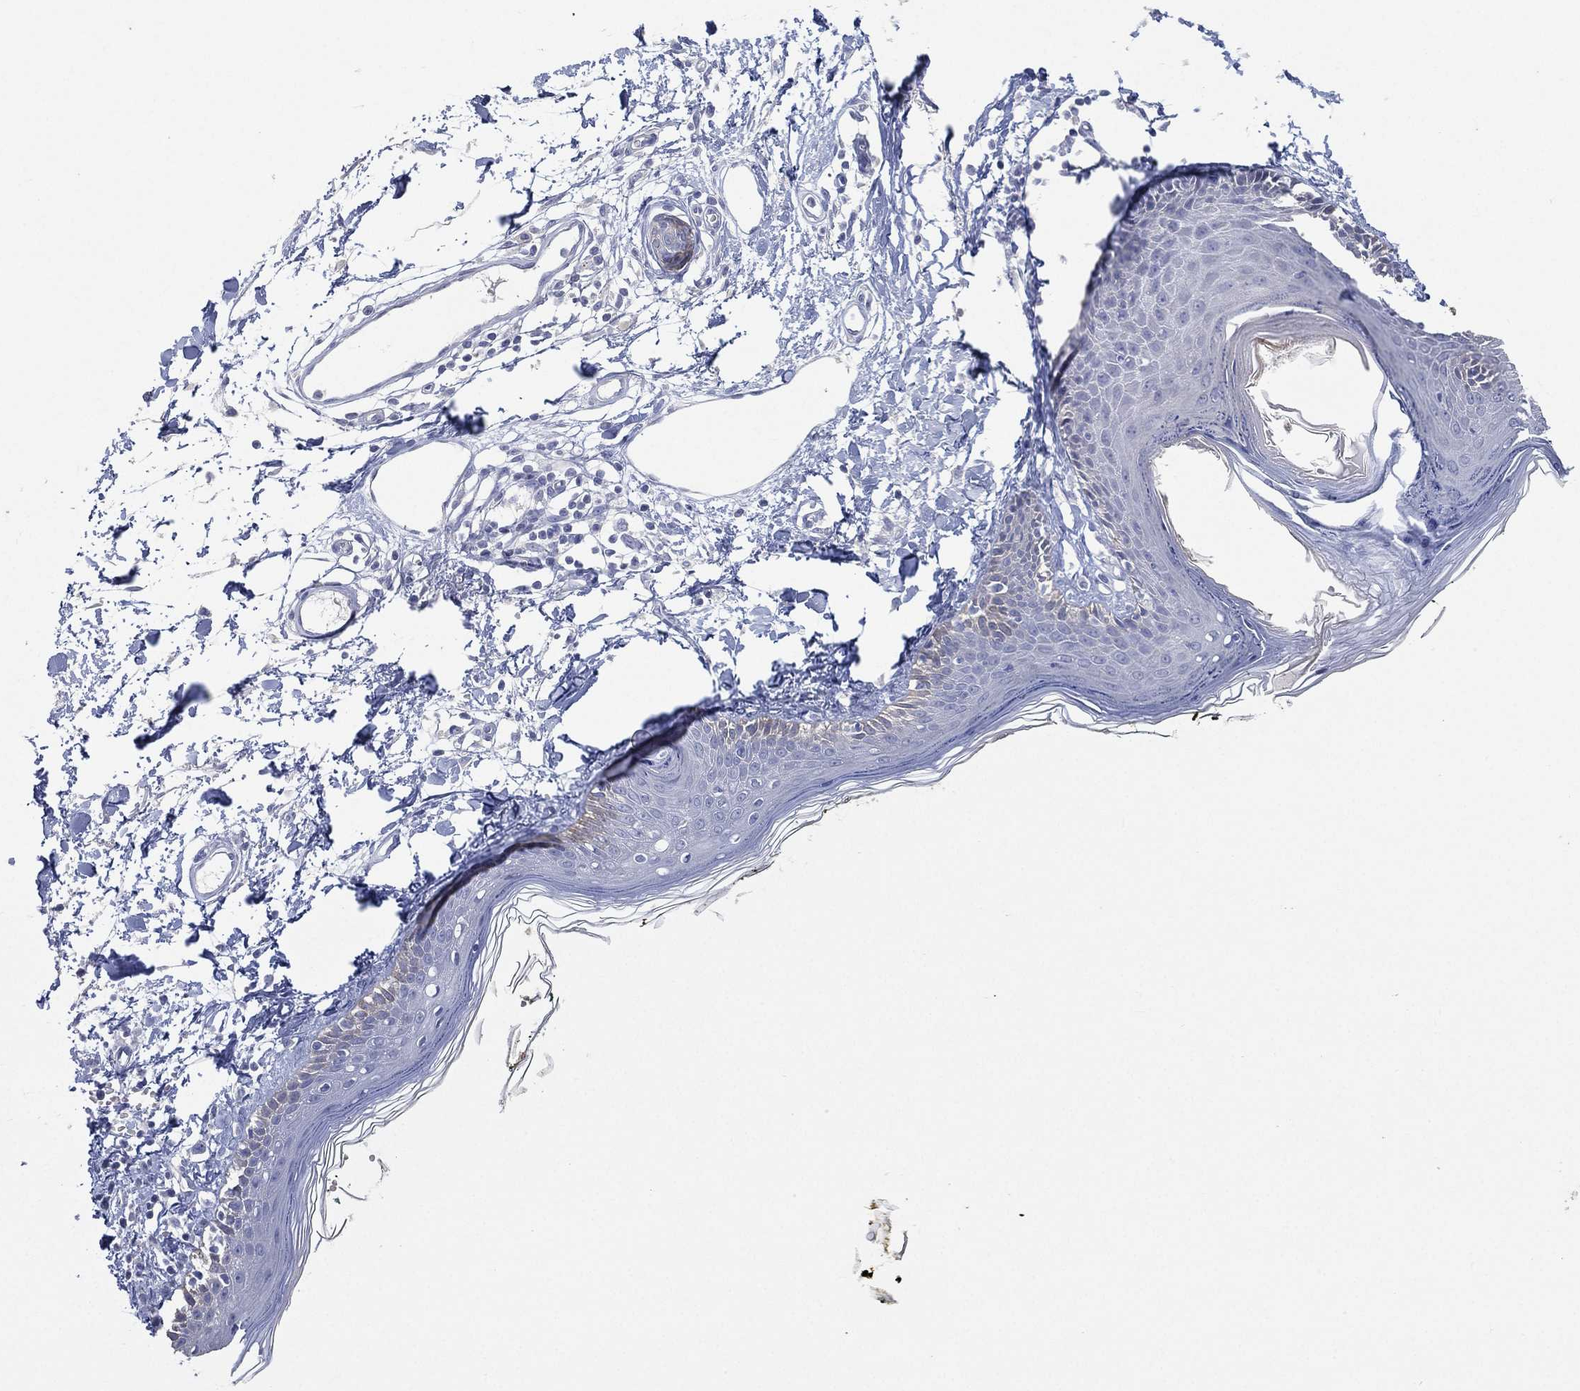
{"staining": {"intensity": "negative", "quantity": "none", "location": "none"}, "tissue": "skin", "cell_type": "Fibroblasts", "image_type": "normal", "snomed": [{"axis": "morphology", "description": "Normal tissue, NOS"}, {"axis": "topography", "description": "Skin"}], "caption": "Immunohistochemistry of normal skin exhibits no staining in fibroblasts.", "gene": "FMO1", "patient": {"sex": "male", "age": 76}}